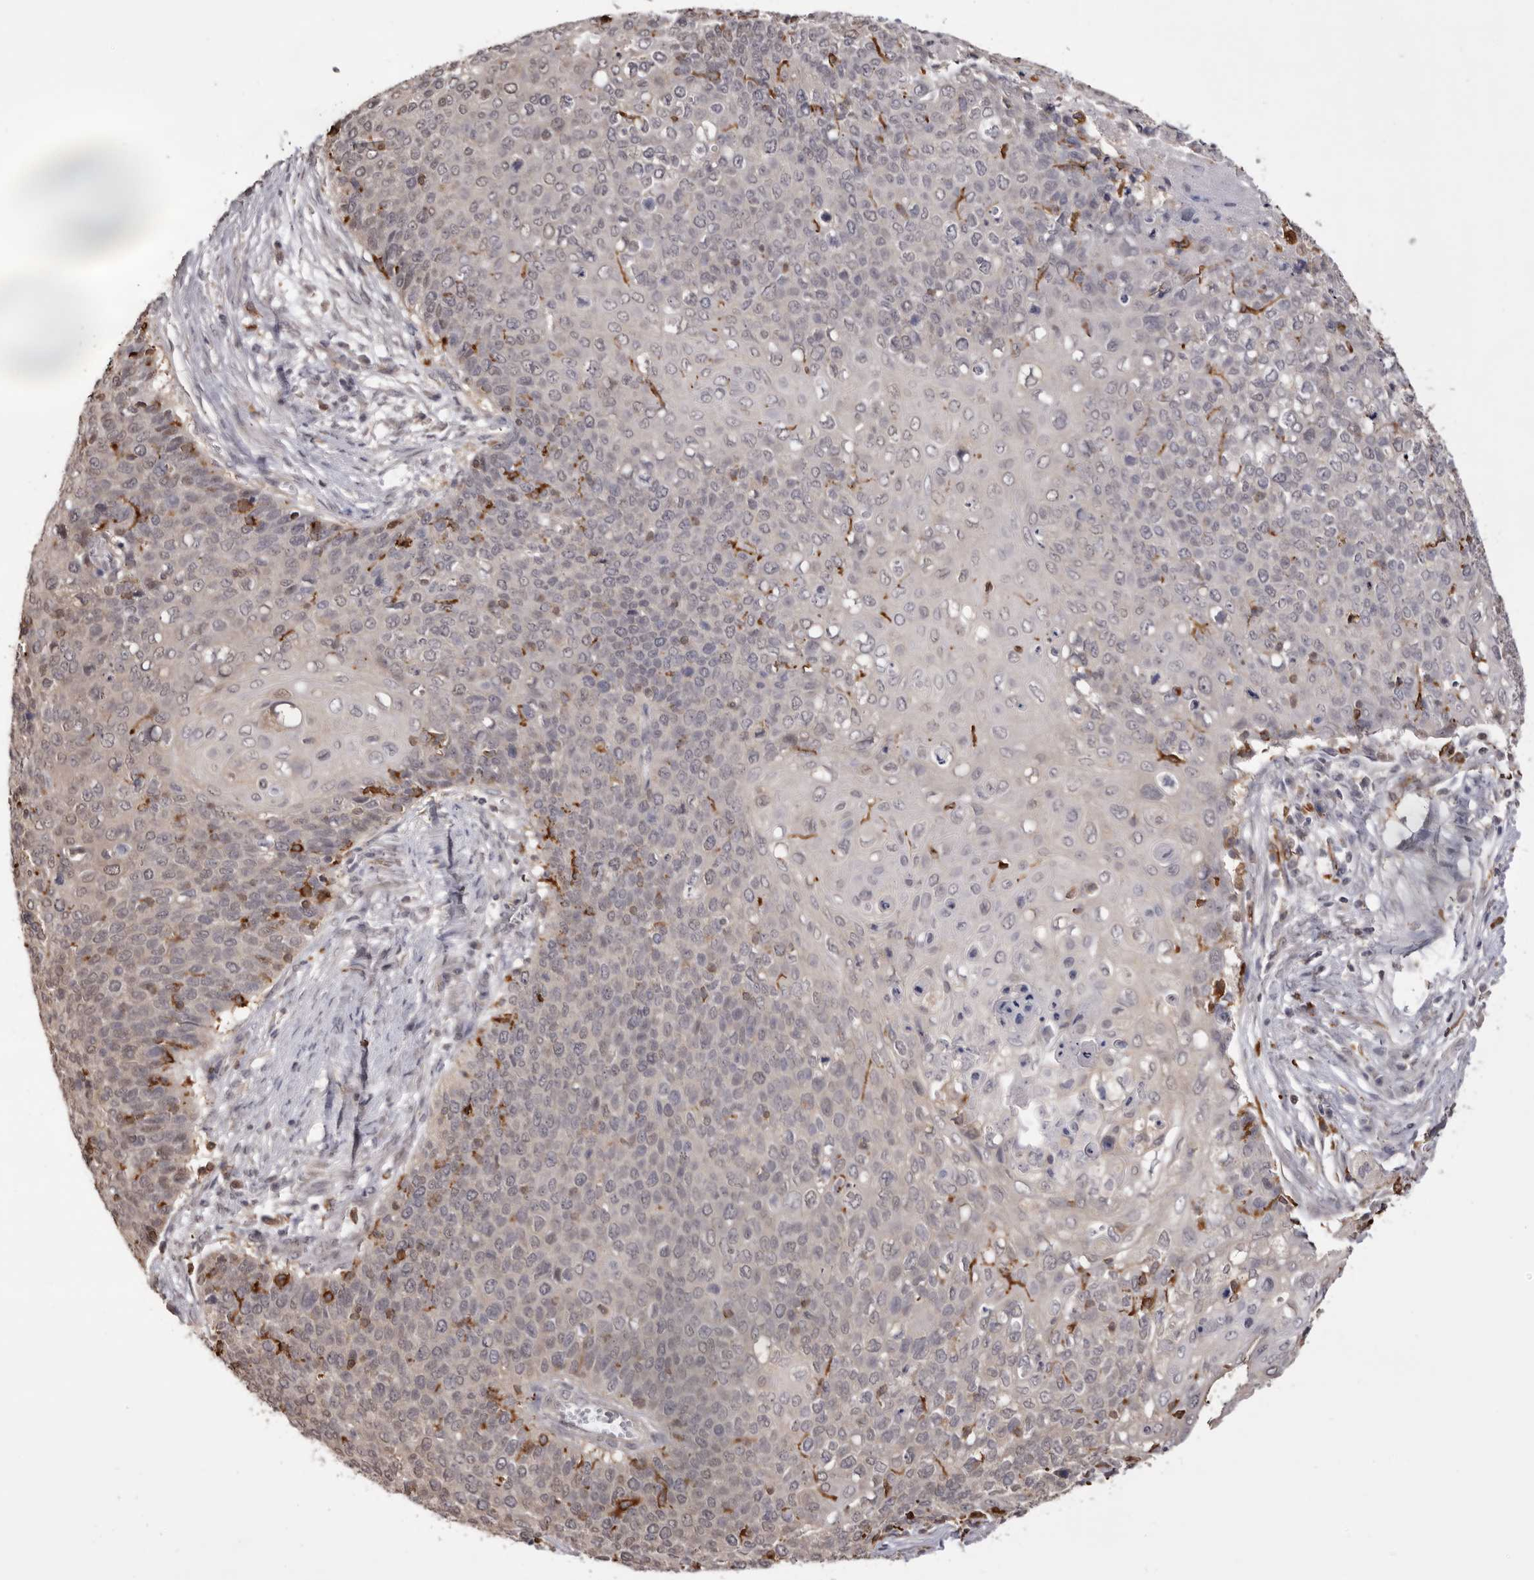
{"staining": {"intensity": "negative", "quantity": "none", "location": "none"}, "tissue": "cervical cancer", "cell_type": "Tumor cells", "image_type": "cancer", "snomed": [{"axis": "morphology", "description": "Squamous cell carcinoma, NOS"}, {"axis": "topography", "description": "Cervix"}], "caption": "The histopathology image shows no significant staining in tumor cells of cervical cancer.", "gene": "TNNI1", "patient": {"sex": "female", "age": 39}}